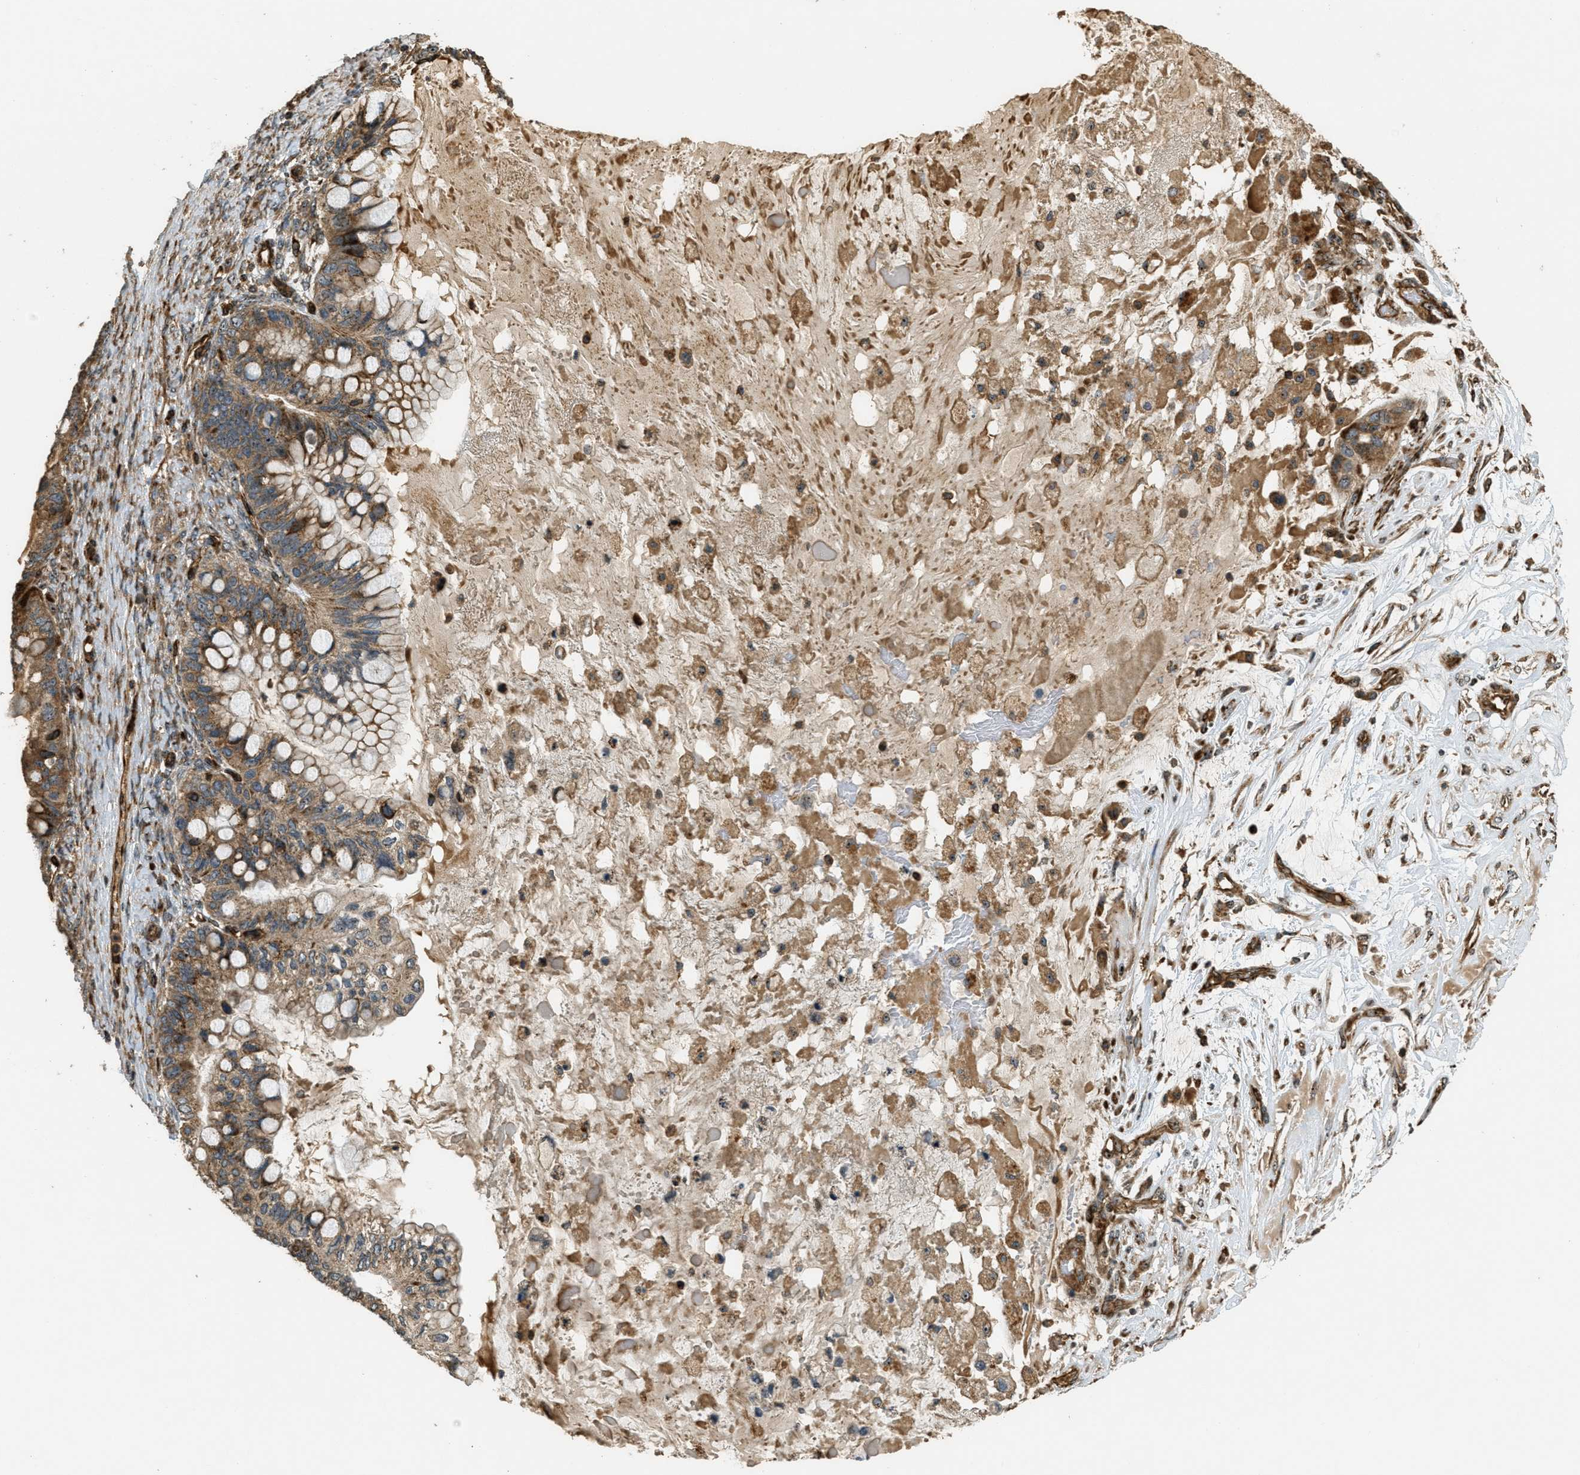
{"staining": {"intensity": "moderate", "quantity": ">75%", "location": "cytoplasmic/membranous,nuclear"}, "tissue": "ovarian cancer", "cell_type": "Tumor cells", "image_type": "cancer", "snomed": [{"axis": "morphology", "description": "Cystadenocarcinoma, mucinous, NOS"}, {"axis": "topography", "description": "Ovary"}], "caption": "Immunohistochemistry (IHC) of ovarian cancer (mucinous cystadenocarcinoma) shows medium levels of moderate cytoplasmic/membranous and nuclear expression in approximately >75% of tumor cells.", "gene": "LRP12", "patient": {"sex": "female", "age": 80}}